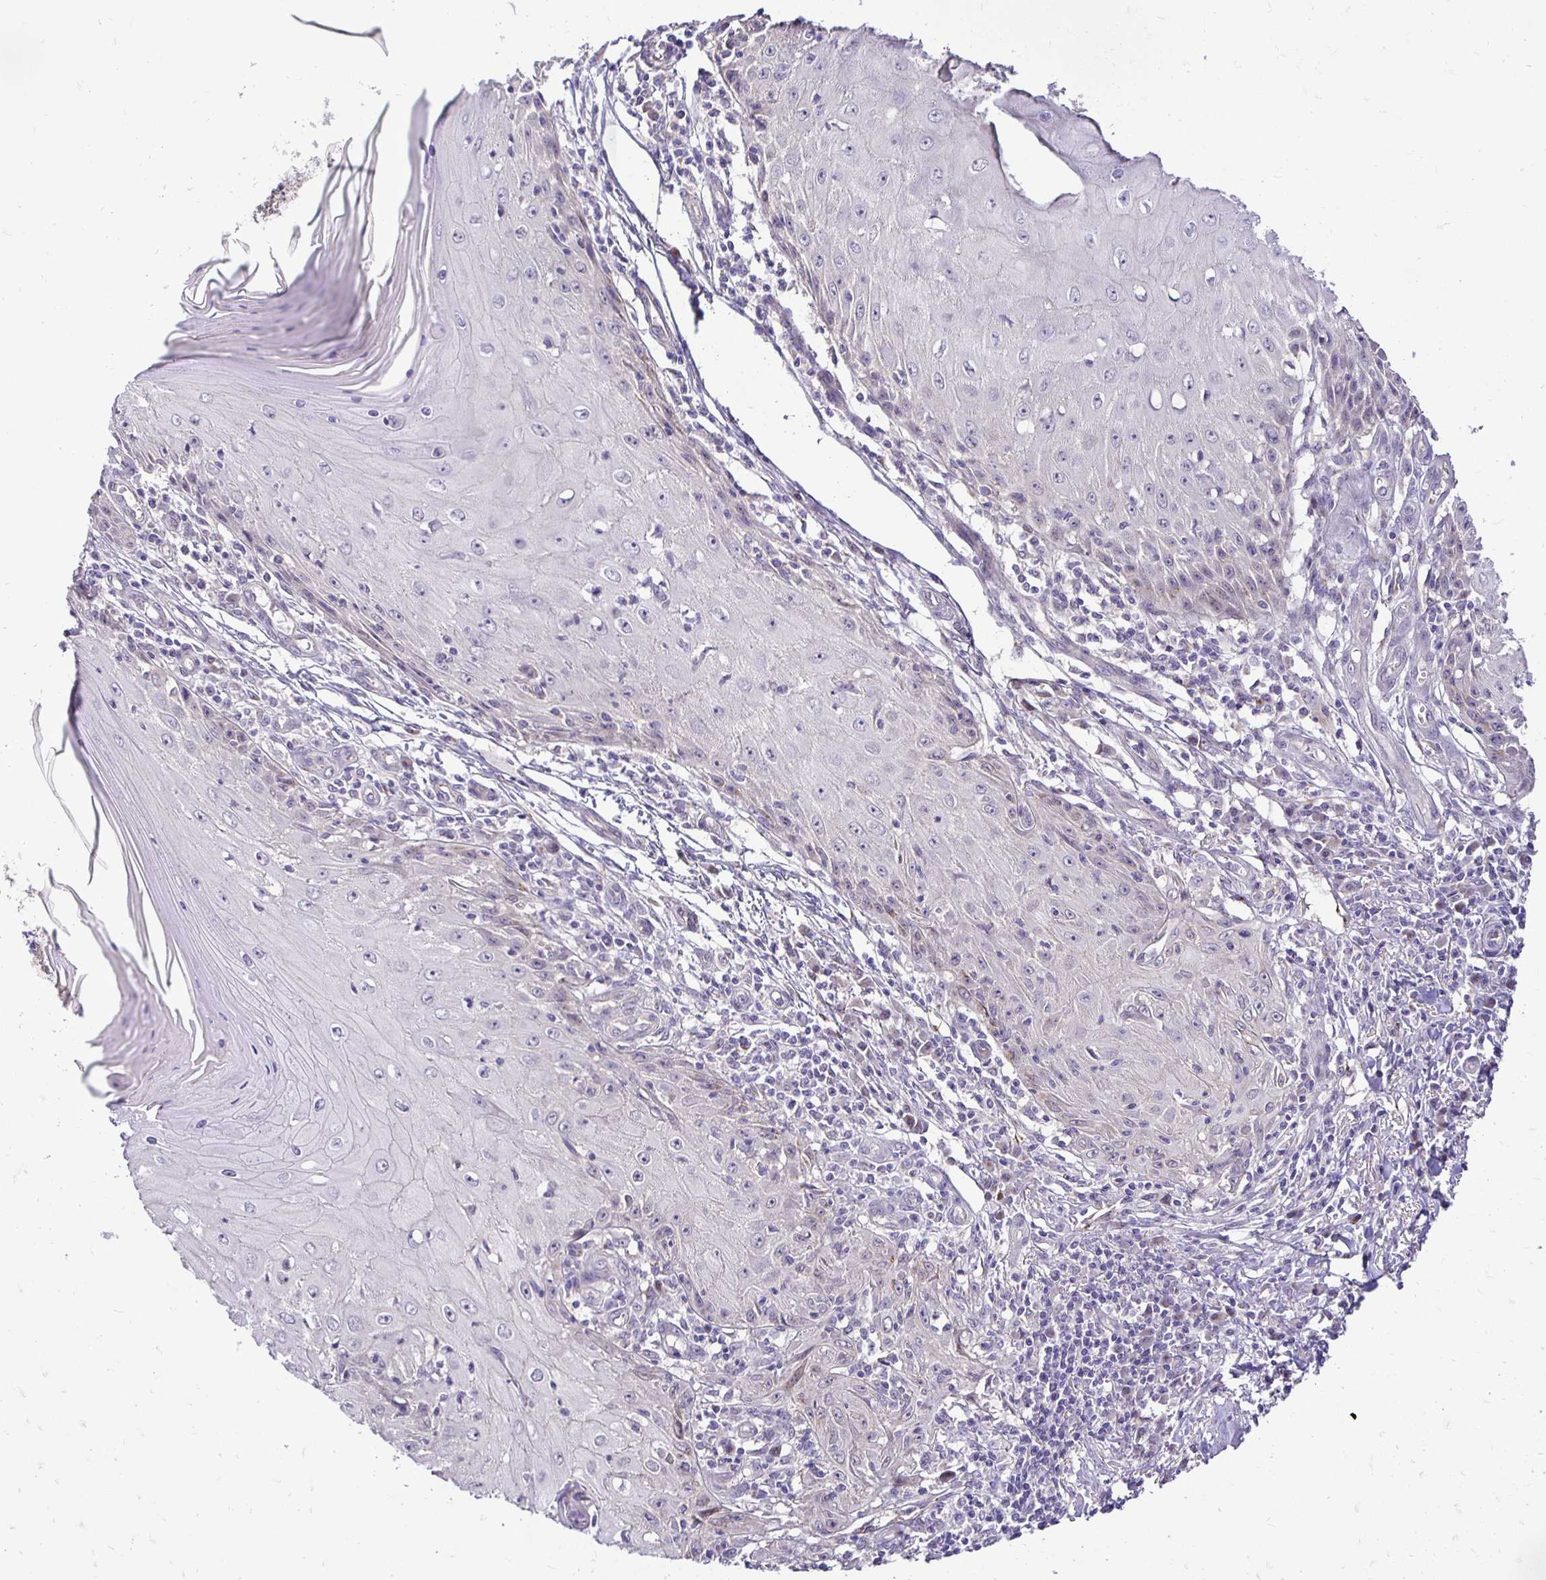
{"staining": {"intensity": "negative", "quantity": "none", "location": "none"}, "tissue": "skin cancer", "cell_type": "Tumor cells", "image_type": "cancer", "snomed": [{"axis": "morphology", "description": "Squamous cell carcinoma, NOS"}, {"axis": "topography", "description": "Skin"}], "caption": "DAB (3,3'-diaminobenzidine) immunohistochemical staining of human squamous cell carcinoma (skin) reveals no significant staining in tumor cells.", "gene": "SLC9A1", "patient": {"sex": "female", "age": 73}}